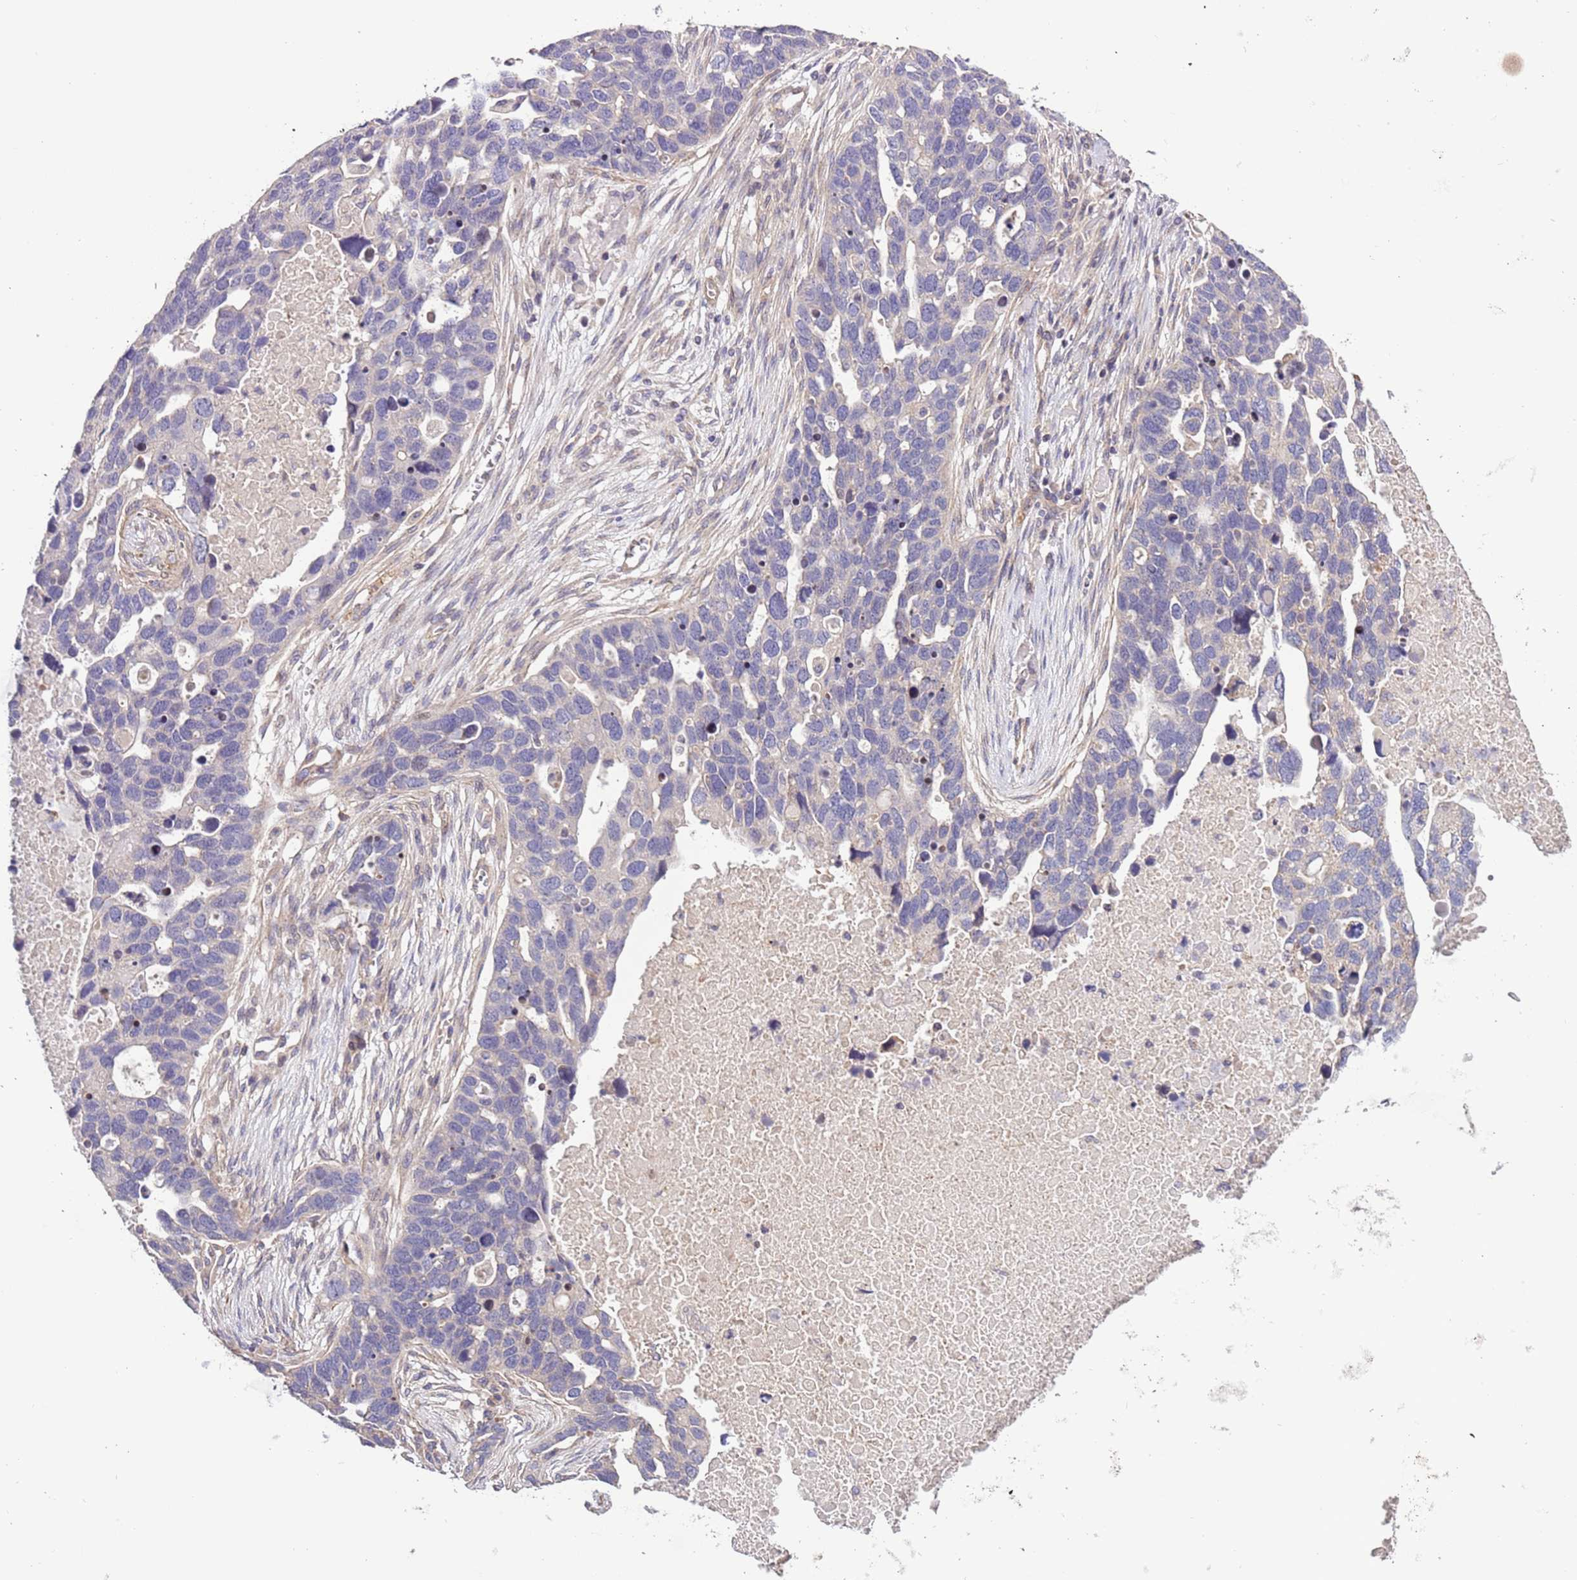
{"staining": {"intensity": "negative", "quantity": "none", "location": "none"}, "tissue": "ovarian cancer", "cell_type": "Tumor cells", "image_type": "cancer", "snomed": [{"axis": "morphology", "description": "Cystadenocarcinoma, serous, NOS"}, {"axis": "topography", "description": "Ovary"}], "caption": "Serous cystadenocarcinoma (ovarian) was stained to show a protein in brown. There is no significant expression in tumor cells.", "gene": "LAMB4", "patient": {"sex": "female", "age": 54}}